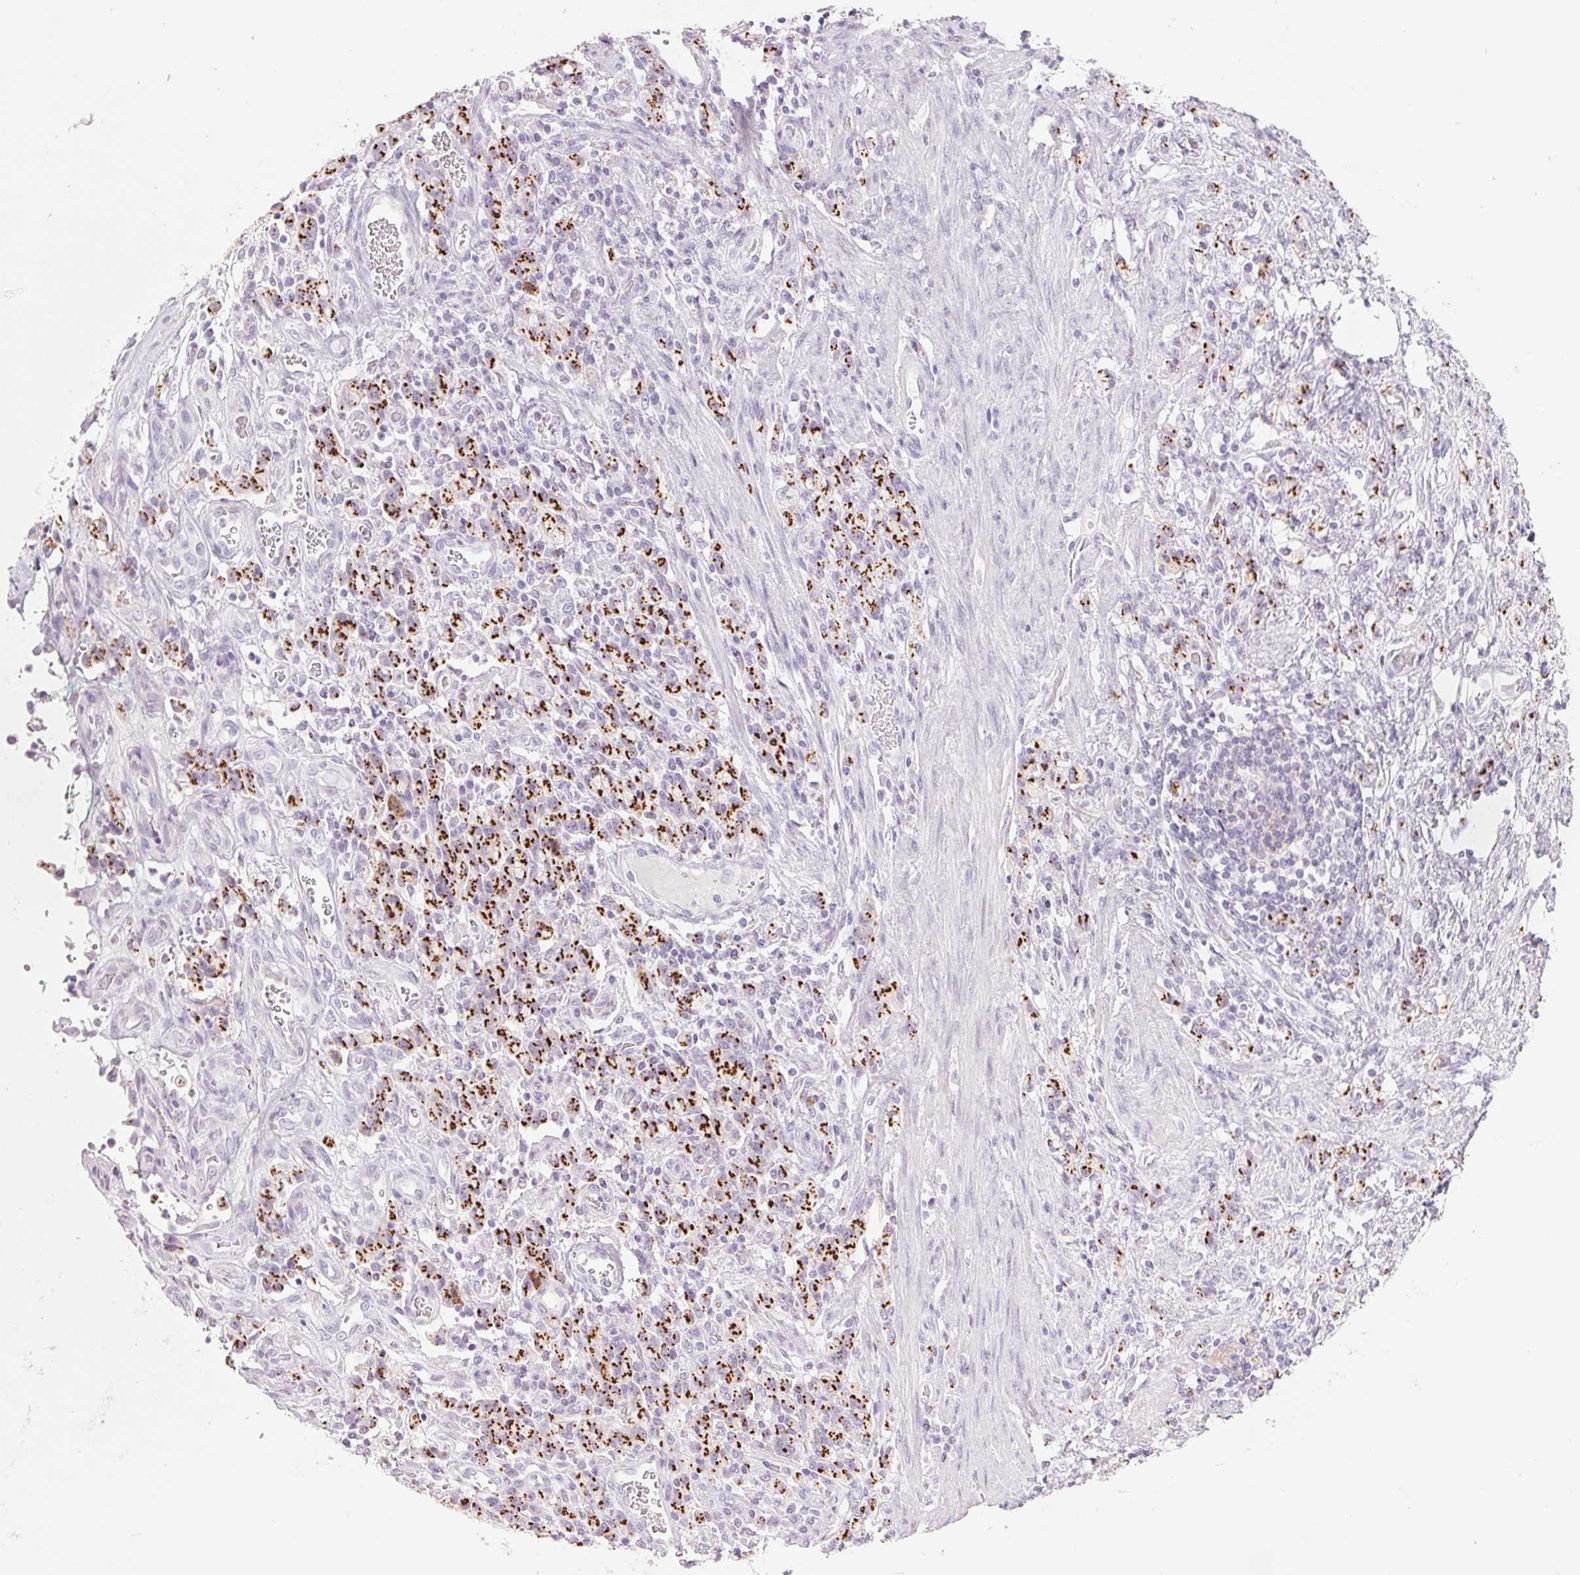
{"staining": {"intensity": "strong", "quantity": ">75%", "location": "cytoplasmic/membranous"}, "tissue": "stomach cancer", "cell_type": "Tumor cells", "image_type": "cancer", "snomed": [{"axis": "morphology", "description": "Adenocarcinoma, NOS"}, {"axis": "topography", "description": "Stomach"}], "caption": "This is a photomicrograph of immunohistochemistry (IHC) staining of stomach adenocarcinoma, which shows strong positivity in the cytoplasmic/membranous of tumor cells.", "gene": "GALNT7", "patient": {"sex": "male", "age": 77}}